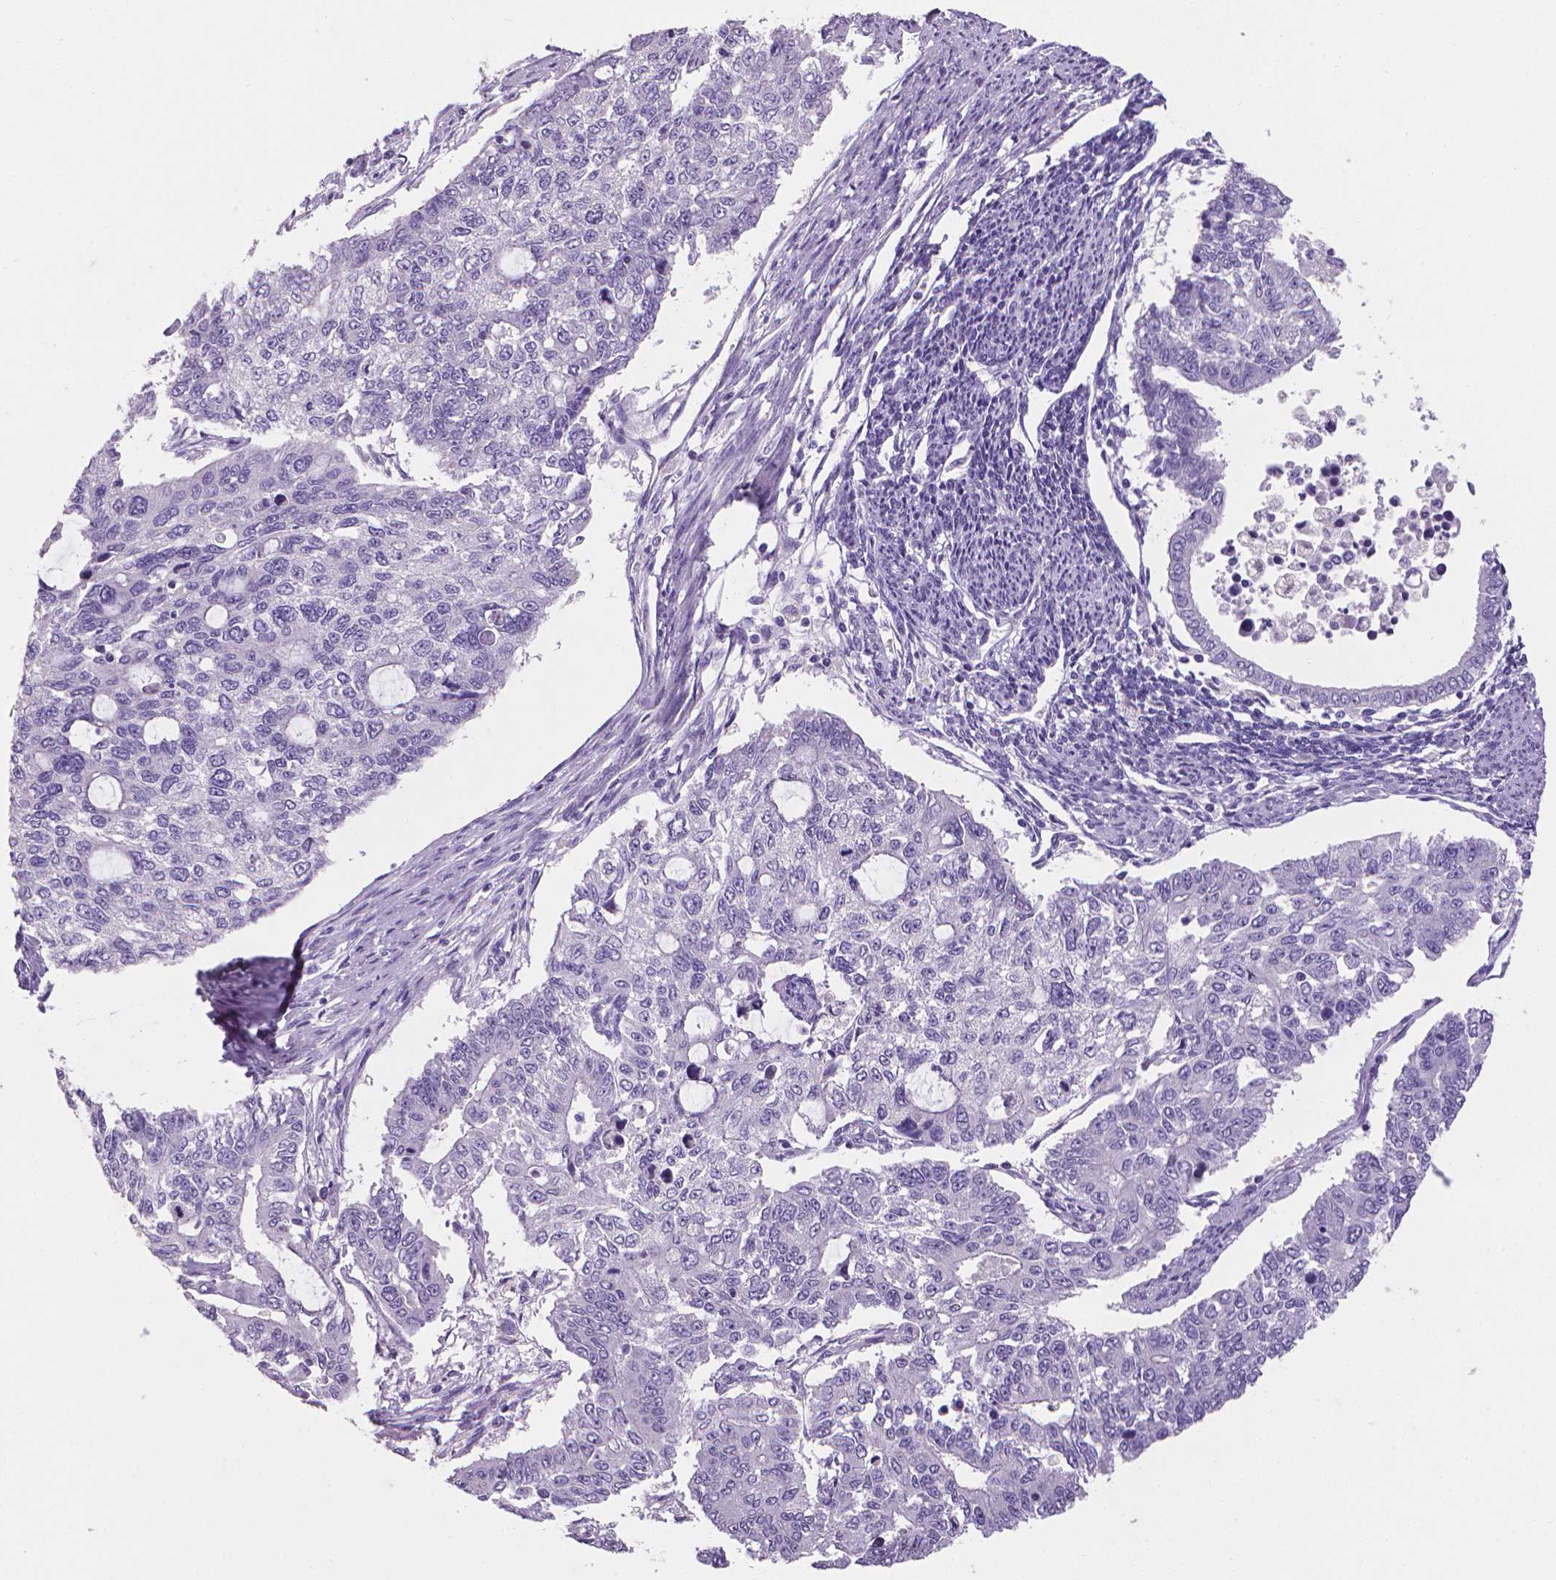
{"staining": {"intensity": "negative", "quantity": "none", "location": "none"}, "tissue": "endometrial cancer", "cell_type": "Tumor cells", "image_type": "cancer", "snomed": [{"axis": "morphology", "description": "Adenocarcinoma, NOS"}, {"axis": "topography", "description": "Uterus"}], "caption": "Immunohistochemistry (IHC) histopathology image of adenocarcinoma (endometrial) stained for a protein (brown), which demonstrates no staining in tumor cells. The staining was performed using DAB (3,3'-diaminobenzidine) to visualize the protein expression in brown, while the nuclei were stained in blue with hematoxylin (Magnification: 20x).", "gene": "XPNPEP2", "patient": {"sex": "female", "age": 59}}